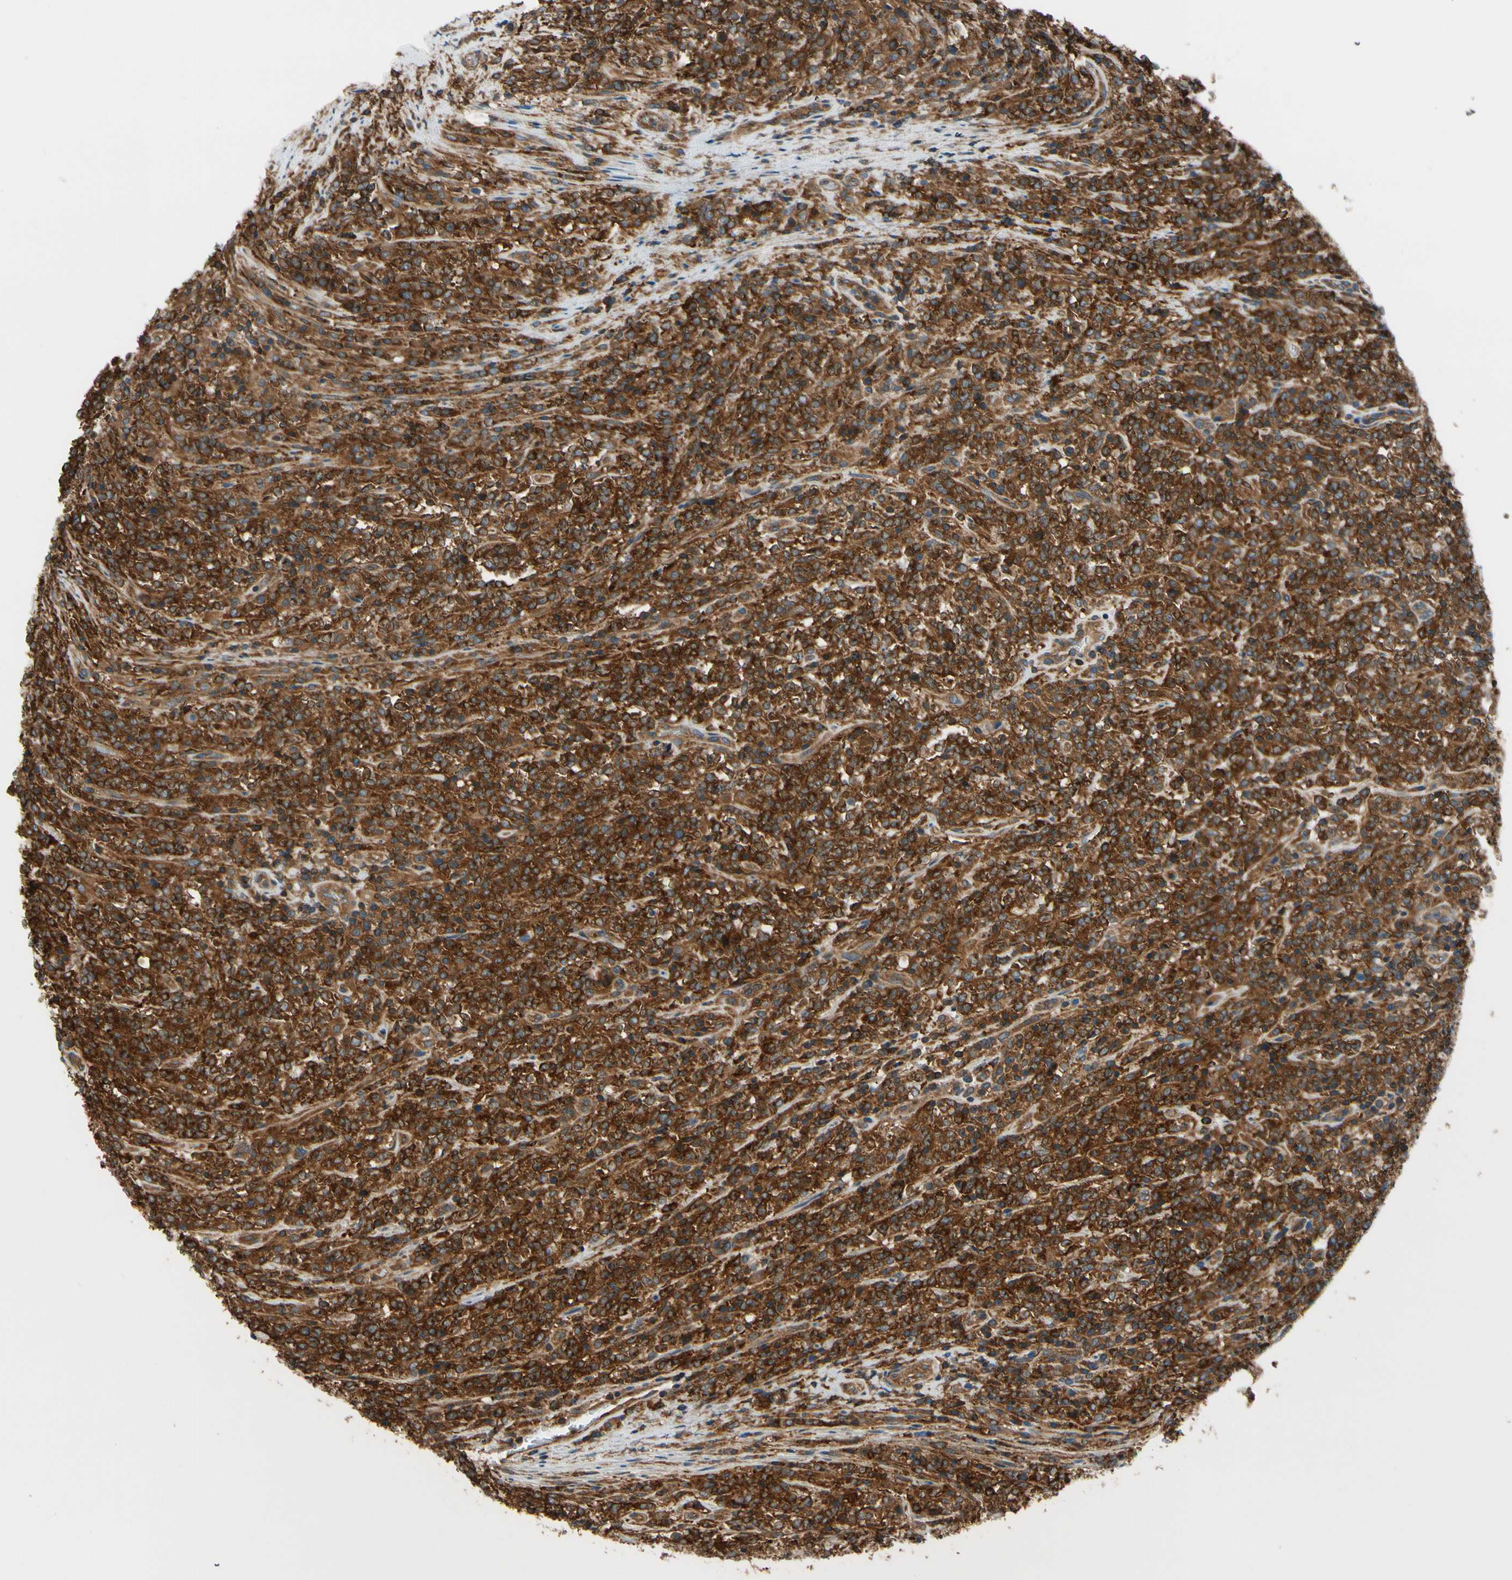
{"staining": {"intensity": "strong", "quantity": ">75%", "location": "cytoplasmic/membranous"}, "tissue": "lymphoma", "cell_type": "Tumor cells", "image_type": "cancer", "snomed": [{"axis": "morphology", "description": "Malignant lymphoma, non-Hodgkin's type, High grade"}, {"axis": "topography", "description": "Soft tissue"}], "caption": "This is an image of IHC staining of lymphoma, which shows strong expression in the cytoplasmic/membranous of tumor cells.", "gene": "EPS15", "patient": {"sex": "male", "age": 18}}